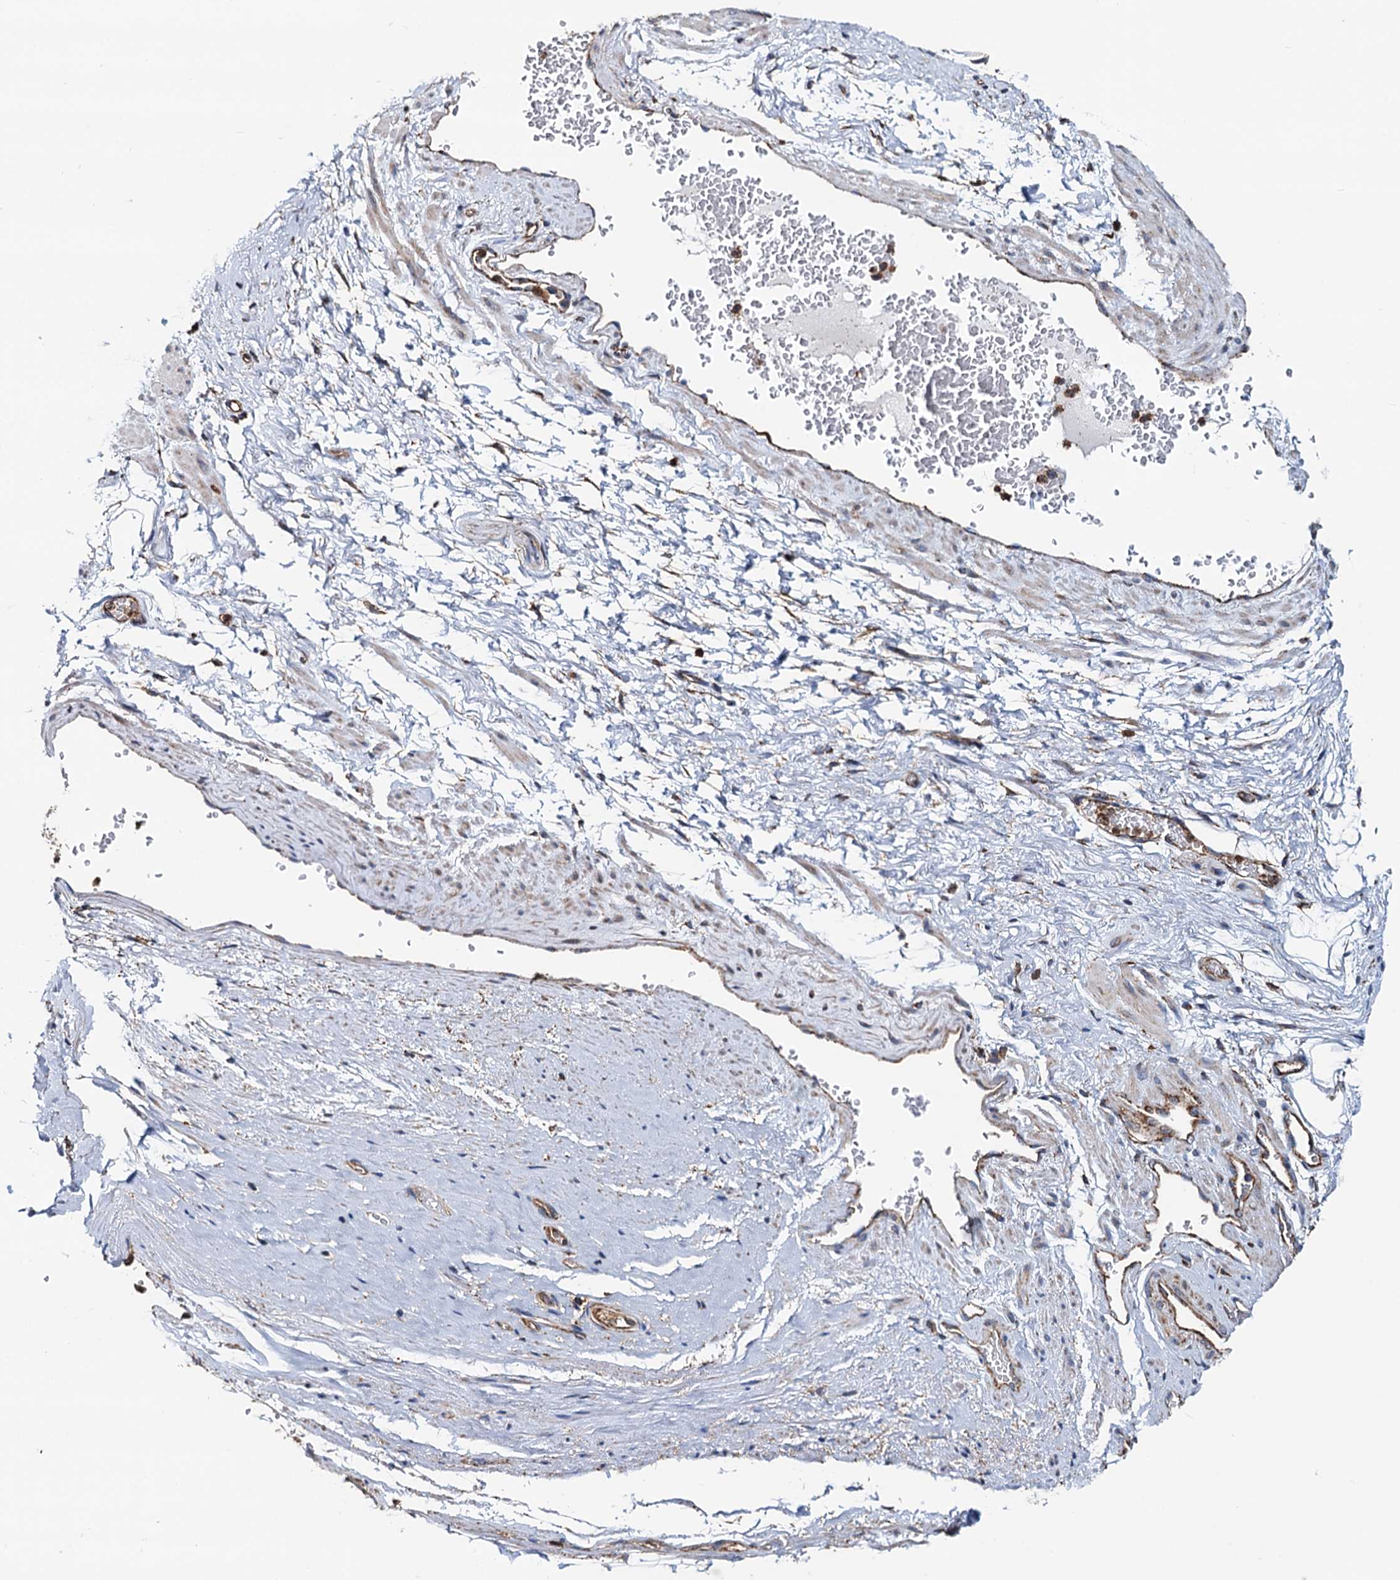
{"staining": {"intensity": "moderate", "quantity": ">75%", "location": "cytoplasmic/membranous"}, "tissue": "adipose tissue", "cell_type": "Adipocytes", "image_type": "normal", "snomed": [{"axis": "morphology", "description": "Normal tissue, NOS"}, {"axis": "morphology", "description": "Adenocarcinoma, Low grade"}, {"axis": "topography", "description": "Prostate"}, {"axis": "topography", "description": "Peripheral nerve tissue"}], "caption": "Adipose tissue was stained to show a protein in brown. There is medium levels of moderate cytoplasmic/membranous staining in approximately >75% of adipocytes.", "gene": "AAGAB", "patient": {"sex": "male", "age": 63}}